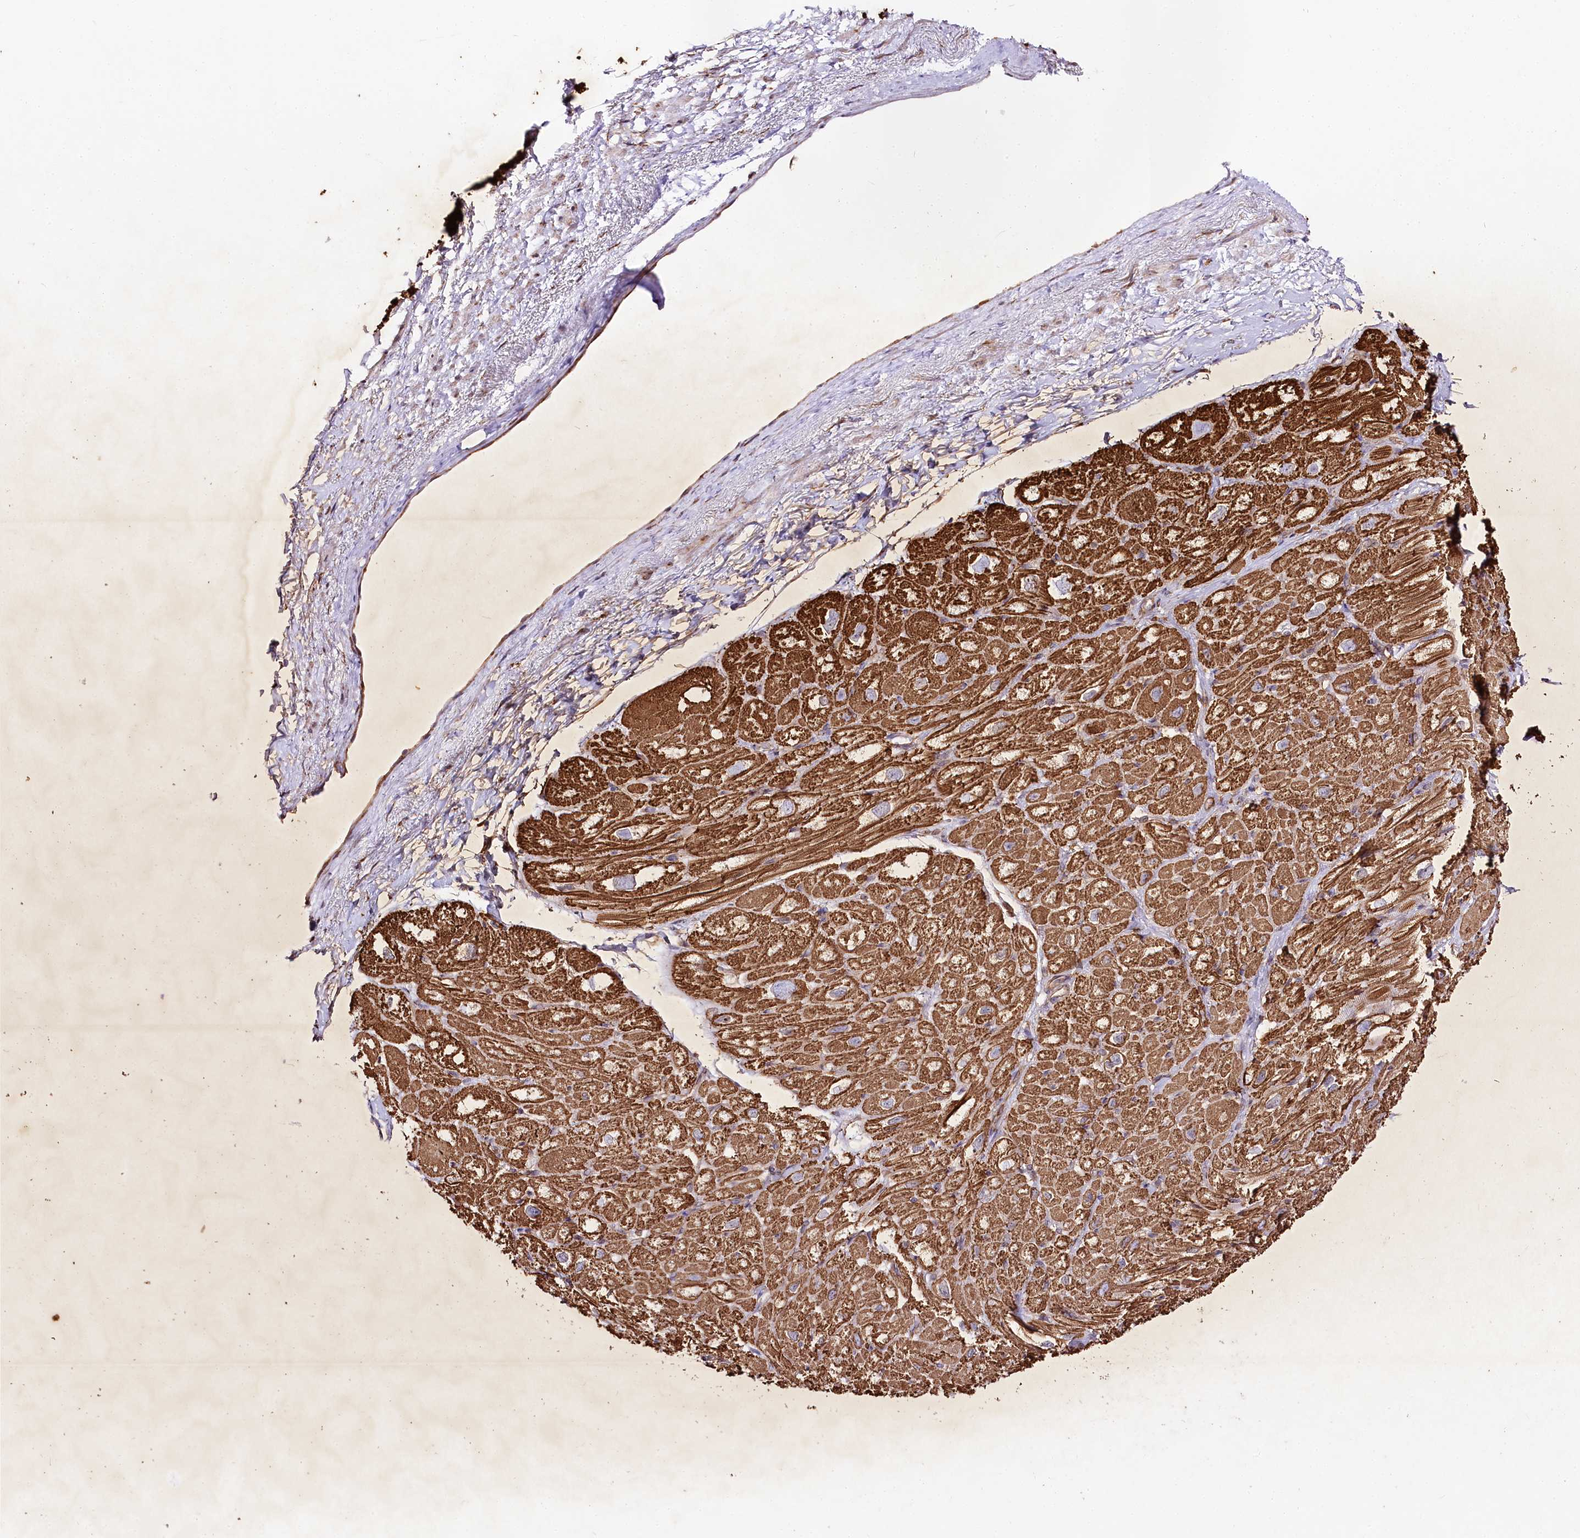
{"staining": {"intensity": "strong", "quantity": ">75%", "location": "cytoplasmic/membranous"}, "tissue": "heart muscle", "cell_type": "Cardiomyocytes", "image_type": "normal", "snomed": [{"axis": "morphology", "description": "Normal tissue, NOS"}, {"axis": "topography", "description": "Heart"}], "caption": "Protein analysis of normal heart muscle demonstrates strong cytoplasmic/membranous positivity in about >75% of cardiomyocytes. (brown staining indicates protein expression, while blue staining denotes nuclei).", "gene": "CNPY2", "patient": {"sex": "male", "age": 50}}